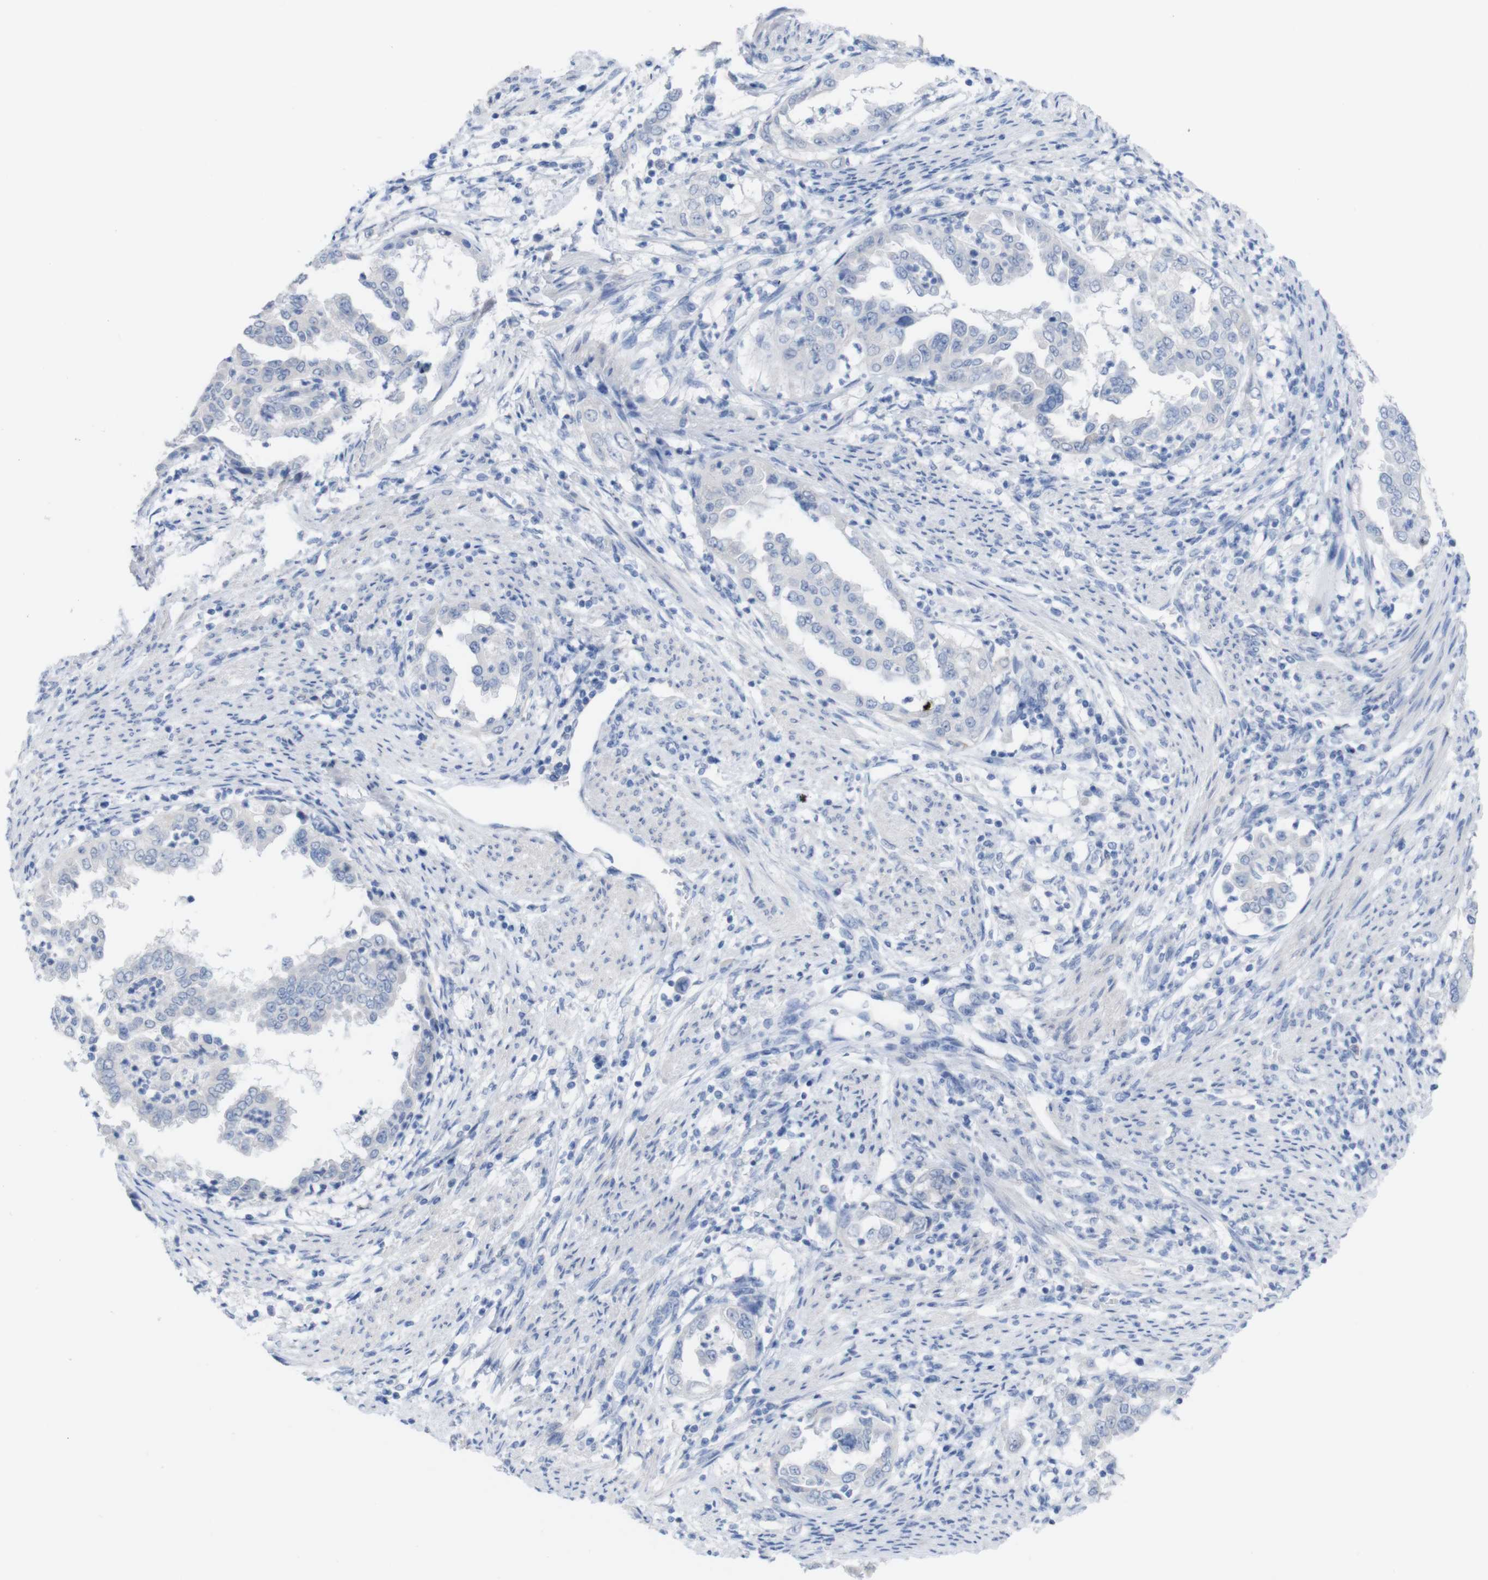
{"staining": {"intensity": "weak", "quantity": "<25%", "location": "cytoplasmic/membranous"}, "tissue": "endometrial cancer", "cell_type": "Tumor cells", "image_type": "cancer", "snomed": [{"axis": "morphology", "description": "Adenocarcinoma, NOS"}, {"axis": "topography", "description": "Endometrium"}], "caption": "This is an IHC photomicrograph of human adenocarcinoma (endometrial). There is no expression in tumor cells.", "gene": "PNMA1", "patient": {"sex": "female", "age": 85}}